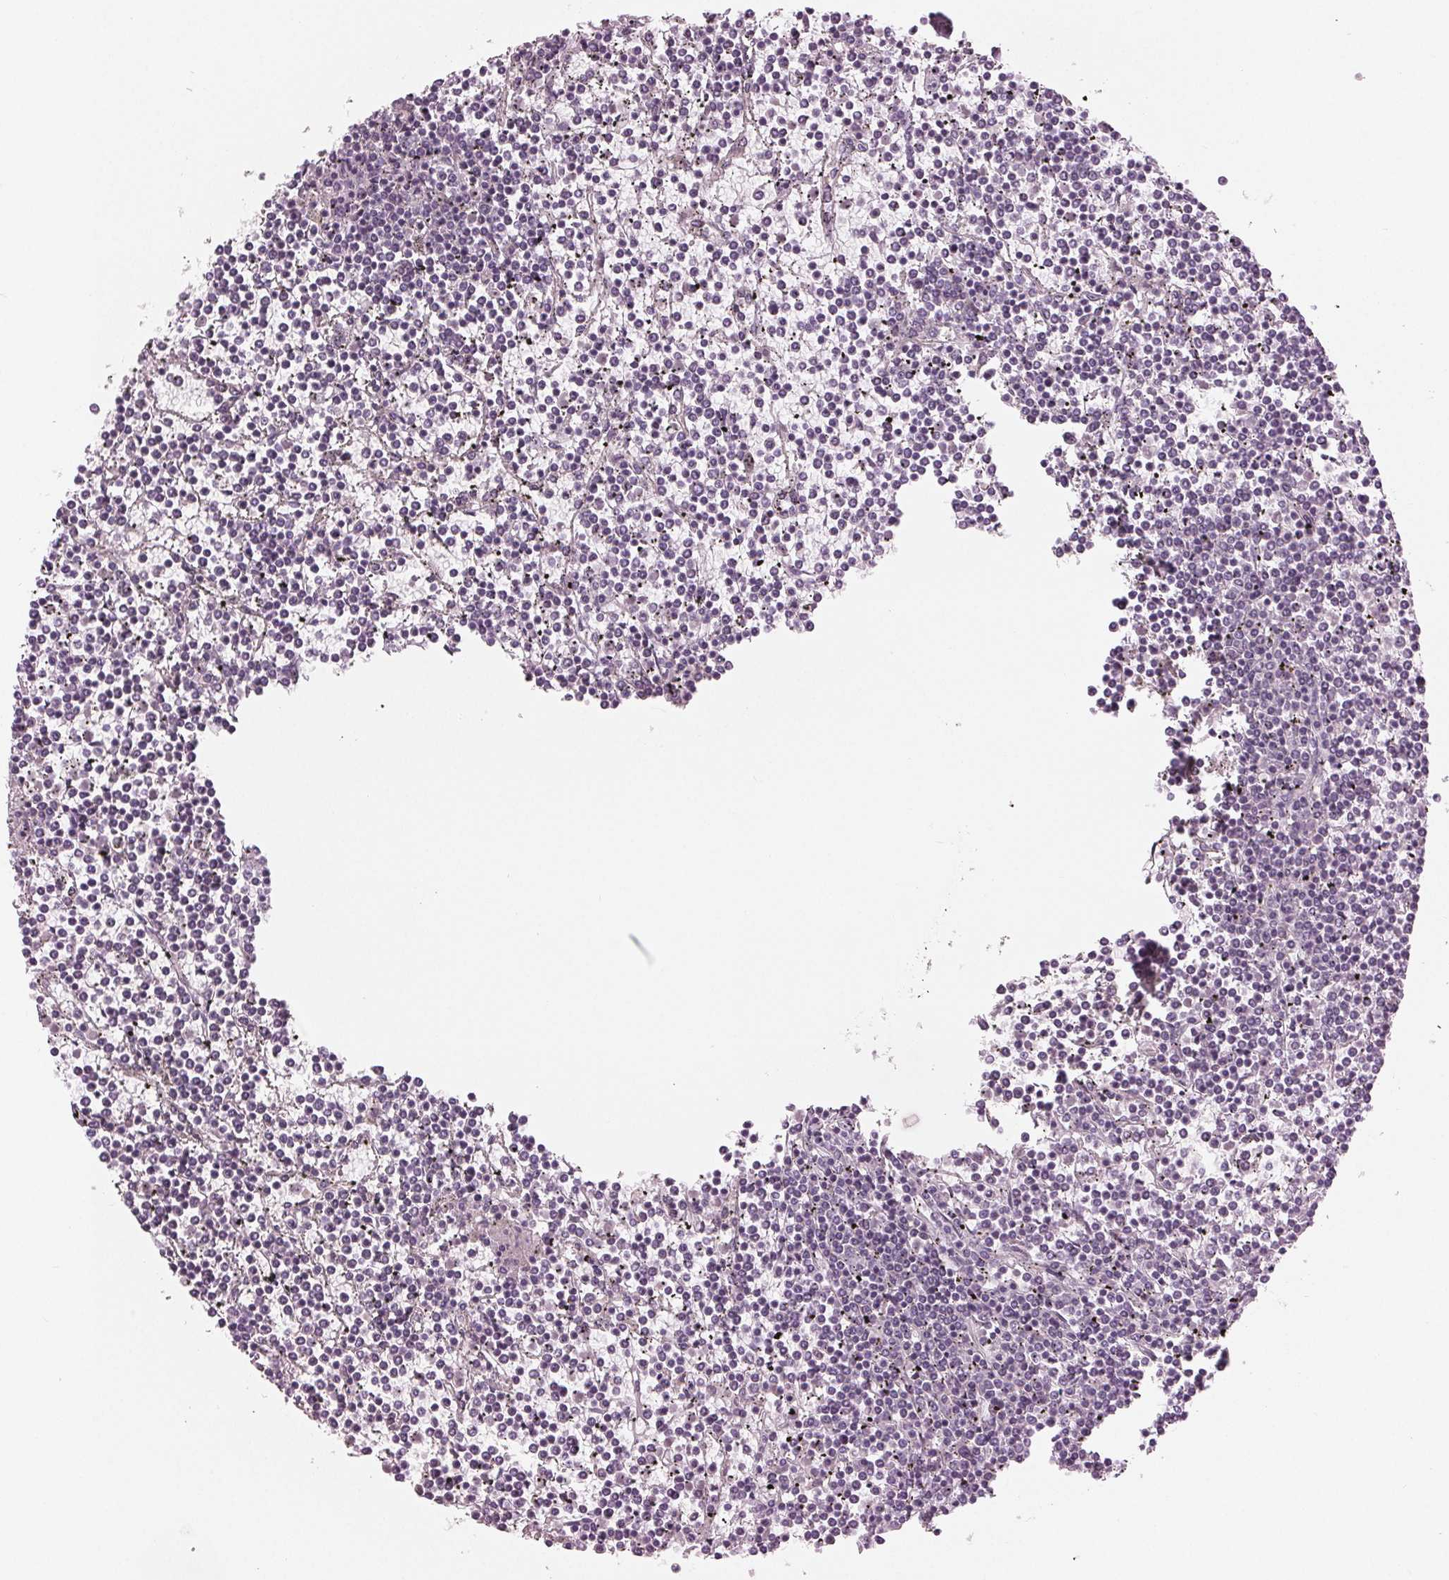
{"staining": {"intensity": "negative", "quantity": "none", "location": "none"}, "tissue": "lymphoma", "cell_type": "Tumor cells", "image_type": "cancer", "snomed": [{"axis": "morphology", "description": "Malignant lymphoma, non-Hodgkin's type, Low grade"}, {"axis": "topography", "description": "Spleen"}], "caption": "Protein analysis of low-grade malignant lymphoma, non-Hodgkin's type displays no significant expression in tumor cells.", "gene": "PRAP1", "patient": {"sex": "female", "age": 19}}